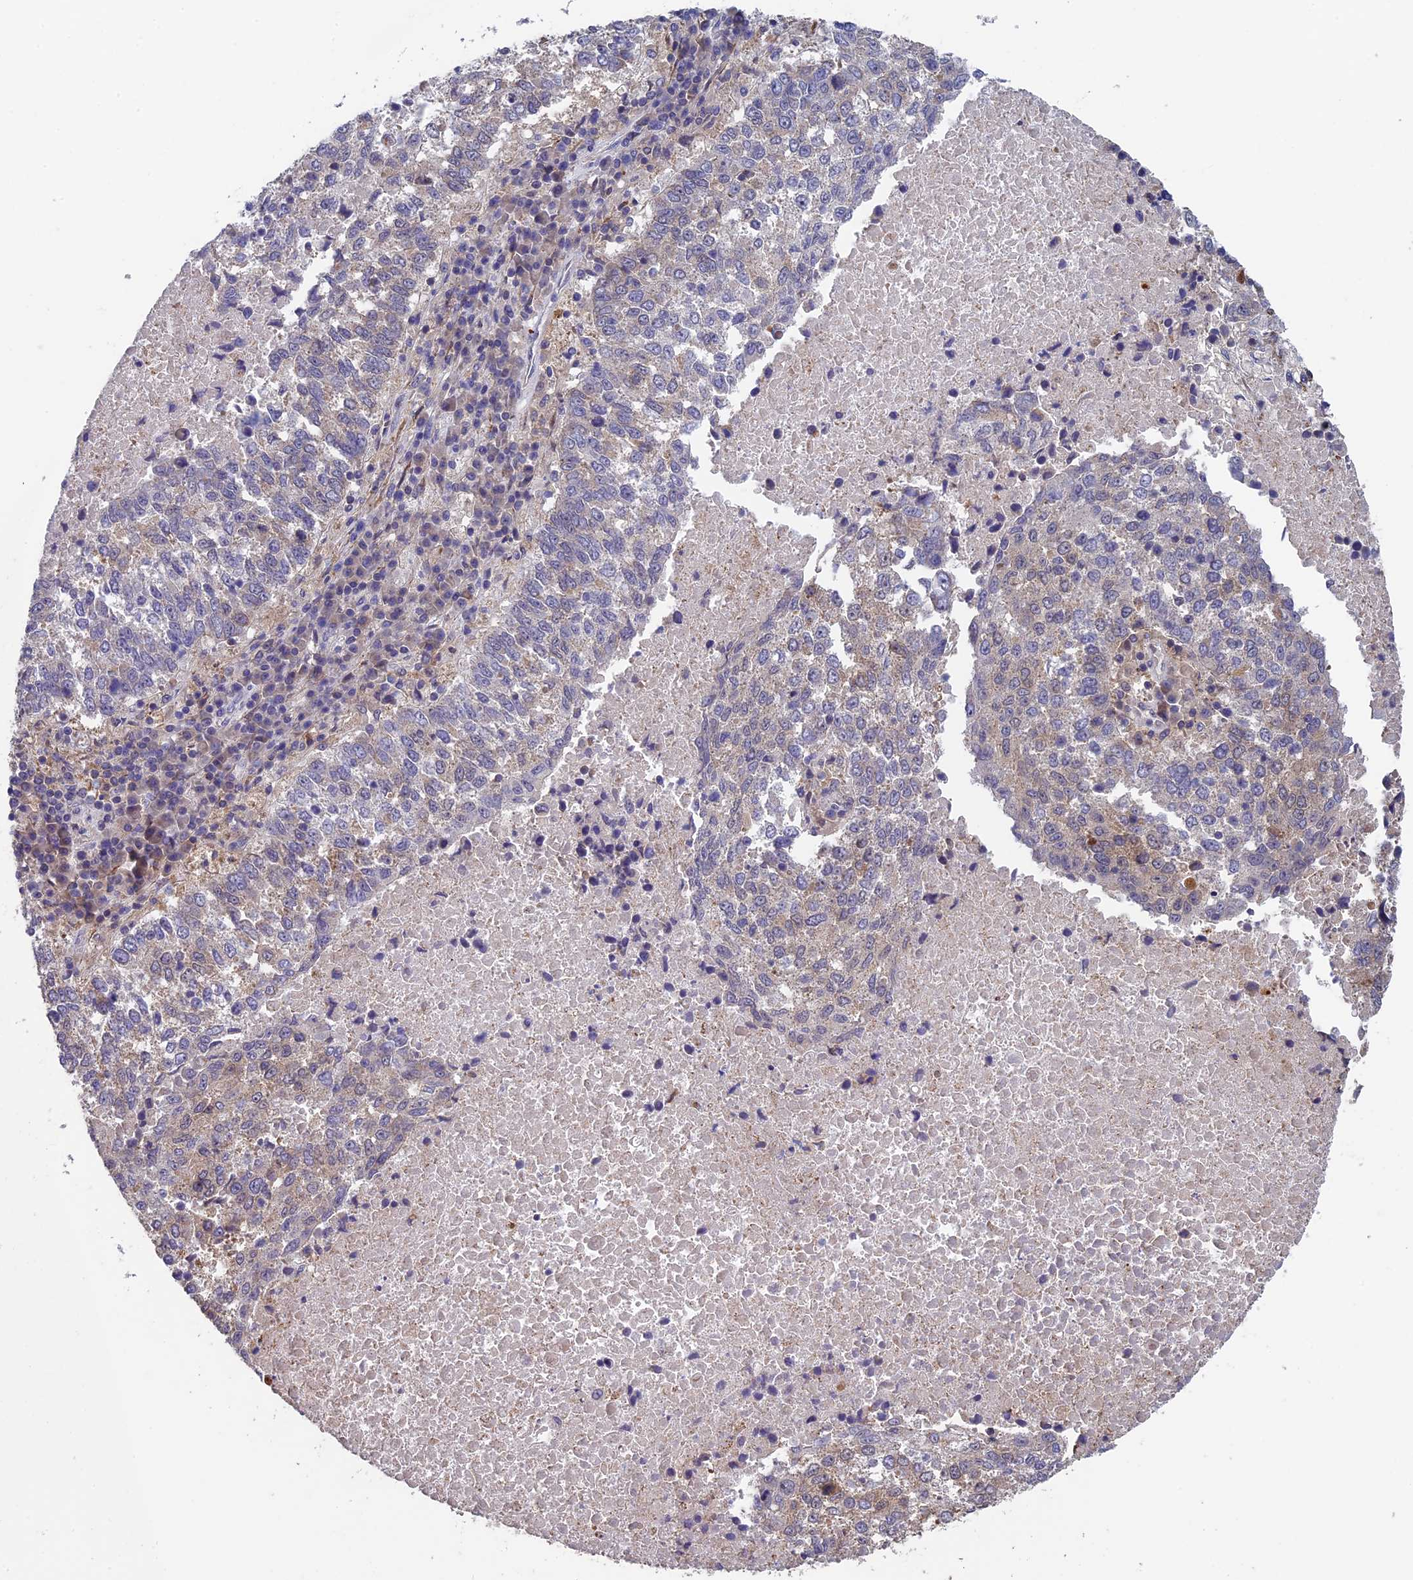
{"staining": {"intensity": "weak", "quantity": "<25%", "location": "cytoplasmic/membranous"}, "tissue": "lung cancer", "cell_type": "Tumor cells", "image_type": "cancer", "snomed": [{"axis": "morphology", "description": "Squamous cell carcinoma, NOS"}, {"axis": "topography", "description": "Lung"}], "caption": "This is an IHC micrograph of lung cancer. There is no expression in tumor cells.", "gene": "LCMT1", "patient": {"sex": "male", "age": 73}}